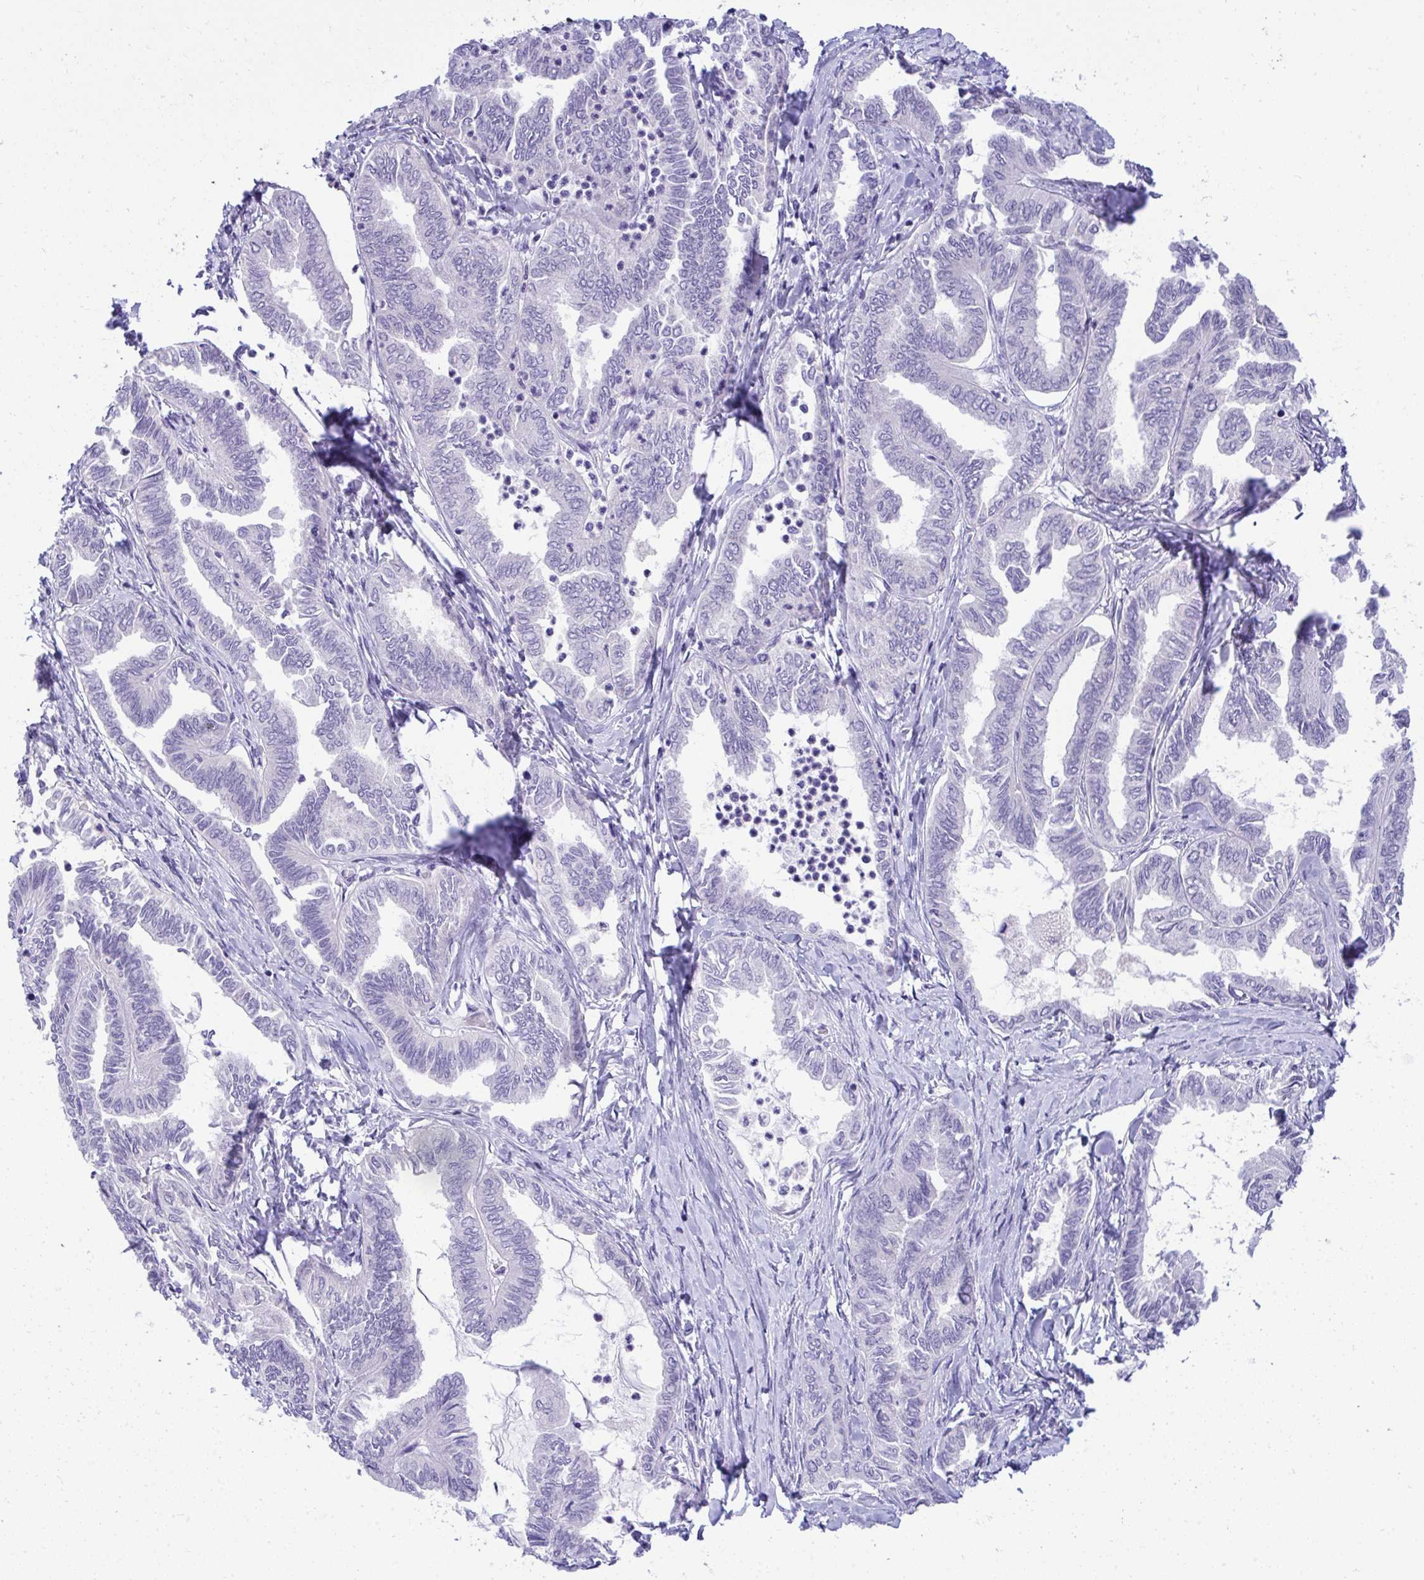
{"staining": {"intensity": "negative", "quantity": "none", "location": "none"}, "tissue": "ovarian cancer", "cell_type": "Tumor cells", "image_type": "cancer", "snomed": [{"axis": "morphology", "description": "Carcinoma, endometroid"}, {"axis": "topography", "description": "Ovary"}], "caption": "Immunohistochemistry histopathology image of ovarian endometroid carcinoma stained for a protein (brown), which demonstrates no positivity in tumor cells. (DAB immunohistochemistry (IHC) visualized using brightfield microscopy, high magnification).", "gene": "PGM2L1", "patient": {"sex": "female", "age": 70}}